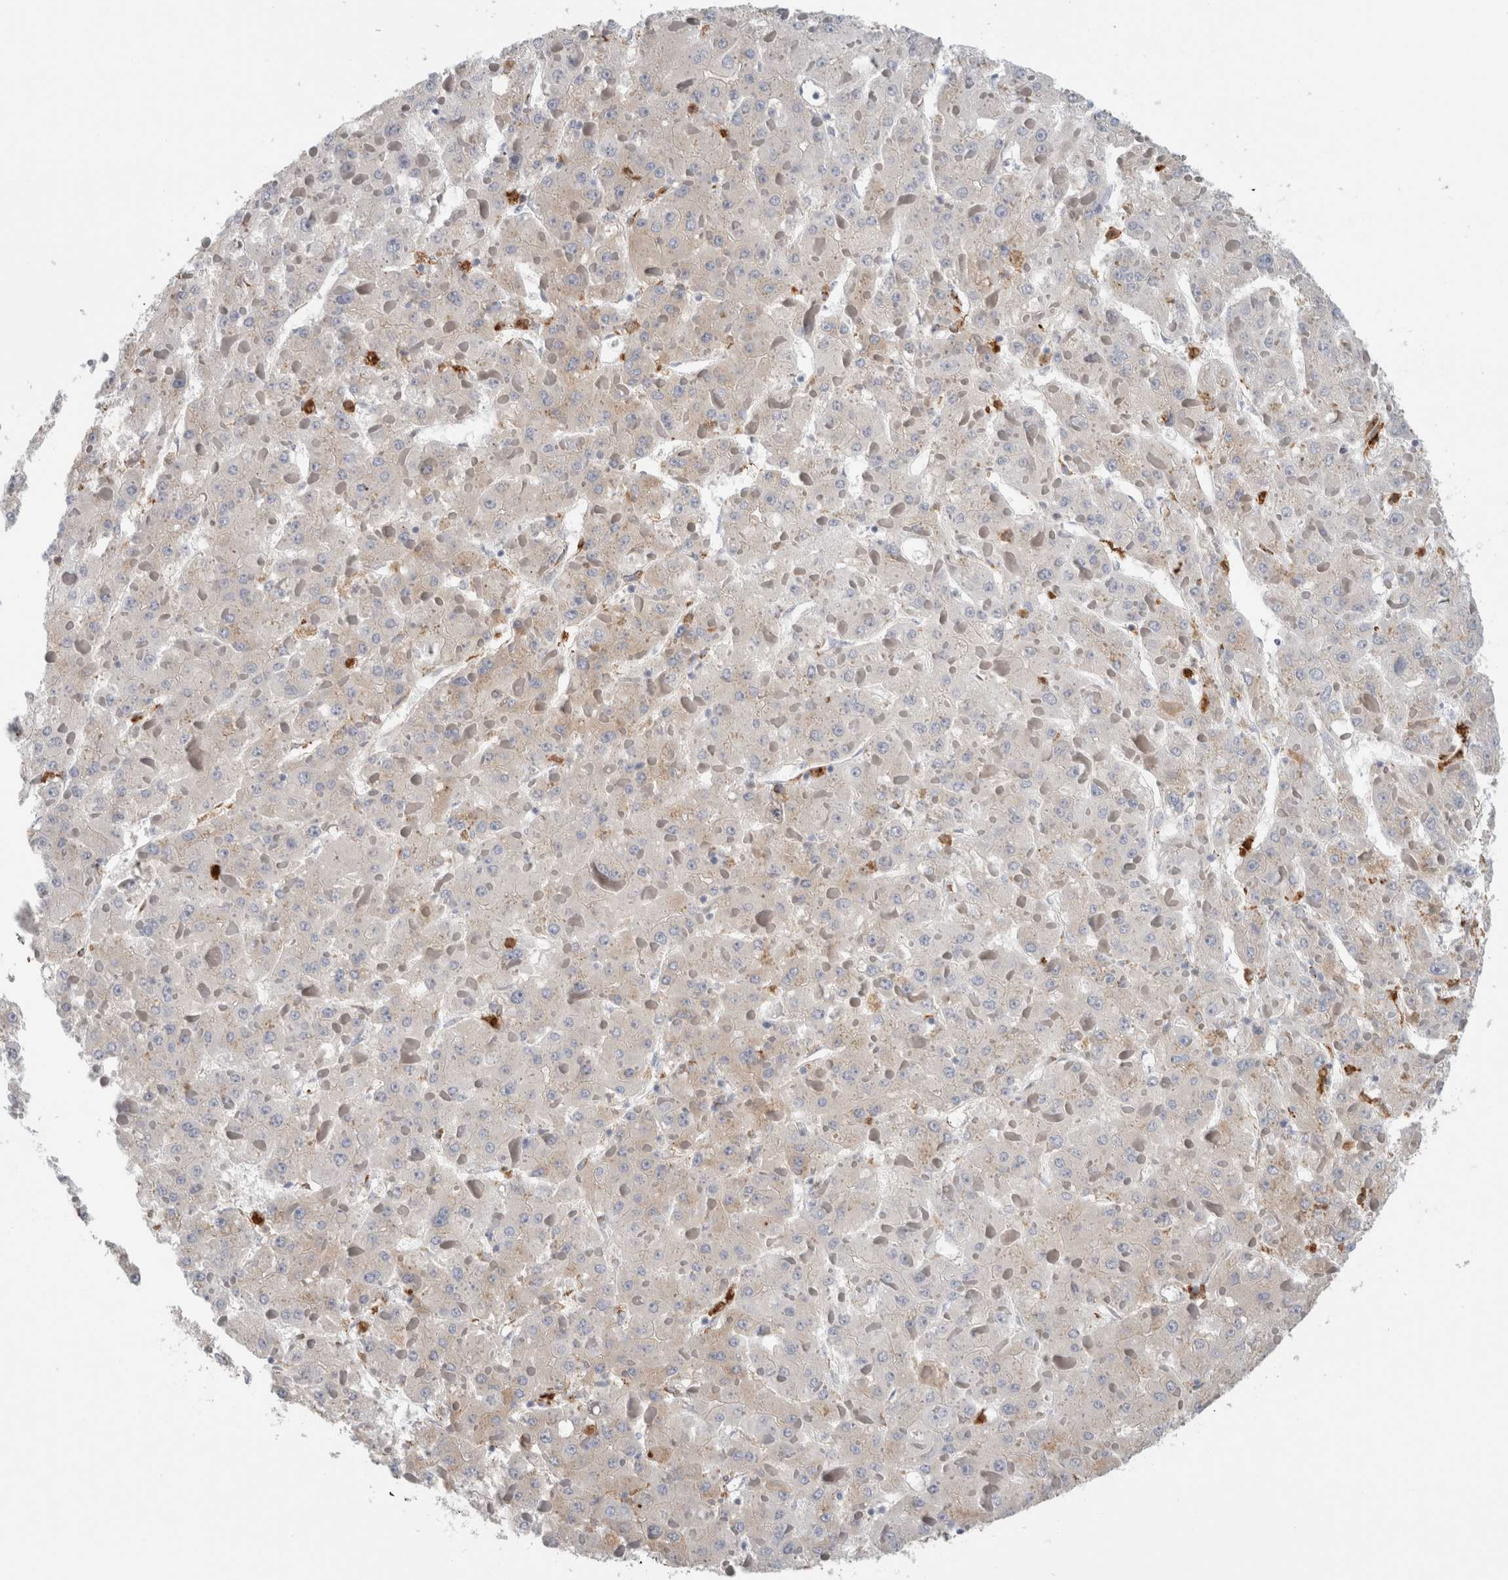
{"staining": {"intensity": "weak", "quantity": "25%-75%", "location": "cytoplasmic/membranous"}, "tissue": "liver cancer", "cell_type": "Tumor cells", "image_type": "cancer", "snomed": [{"axis": "morphology", "description": "Carcinoma, Hepatocellular, NOS"}, {"axis": "topography", "description": "Liver"}], "caption": "The image reveals staining of liver hepatocellular carcinoma, revealing weak cytoplasmic/membranous protein staining (brown color) within tumor cells. The staining was performed using DAB (3,3'-diaminobenzidine) to visualize the protein expression in brown, while the nuclei were stained in blue with hematoxylin (Magnification: 20x).", "gene": "P4HA1", "patient": {"sex": "female", "age": 73}}